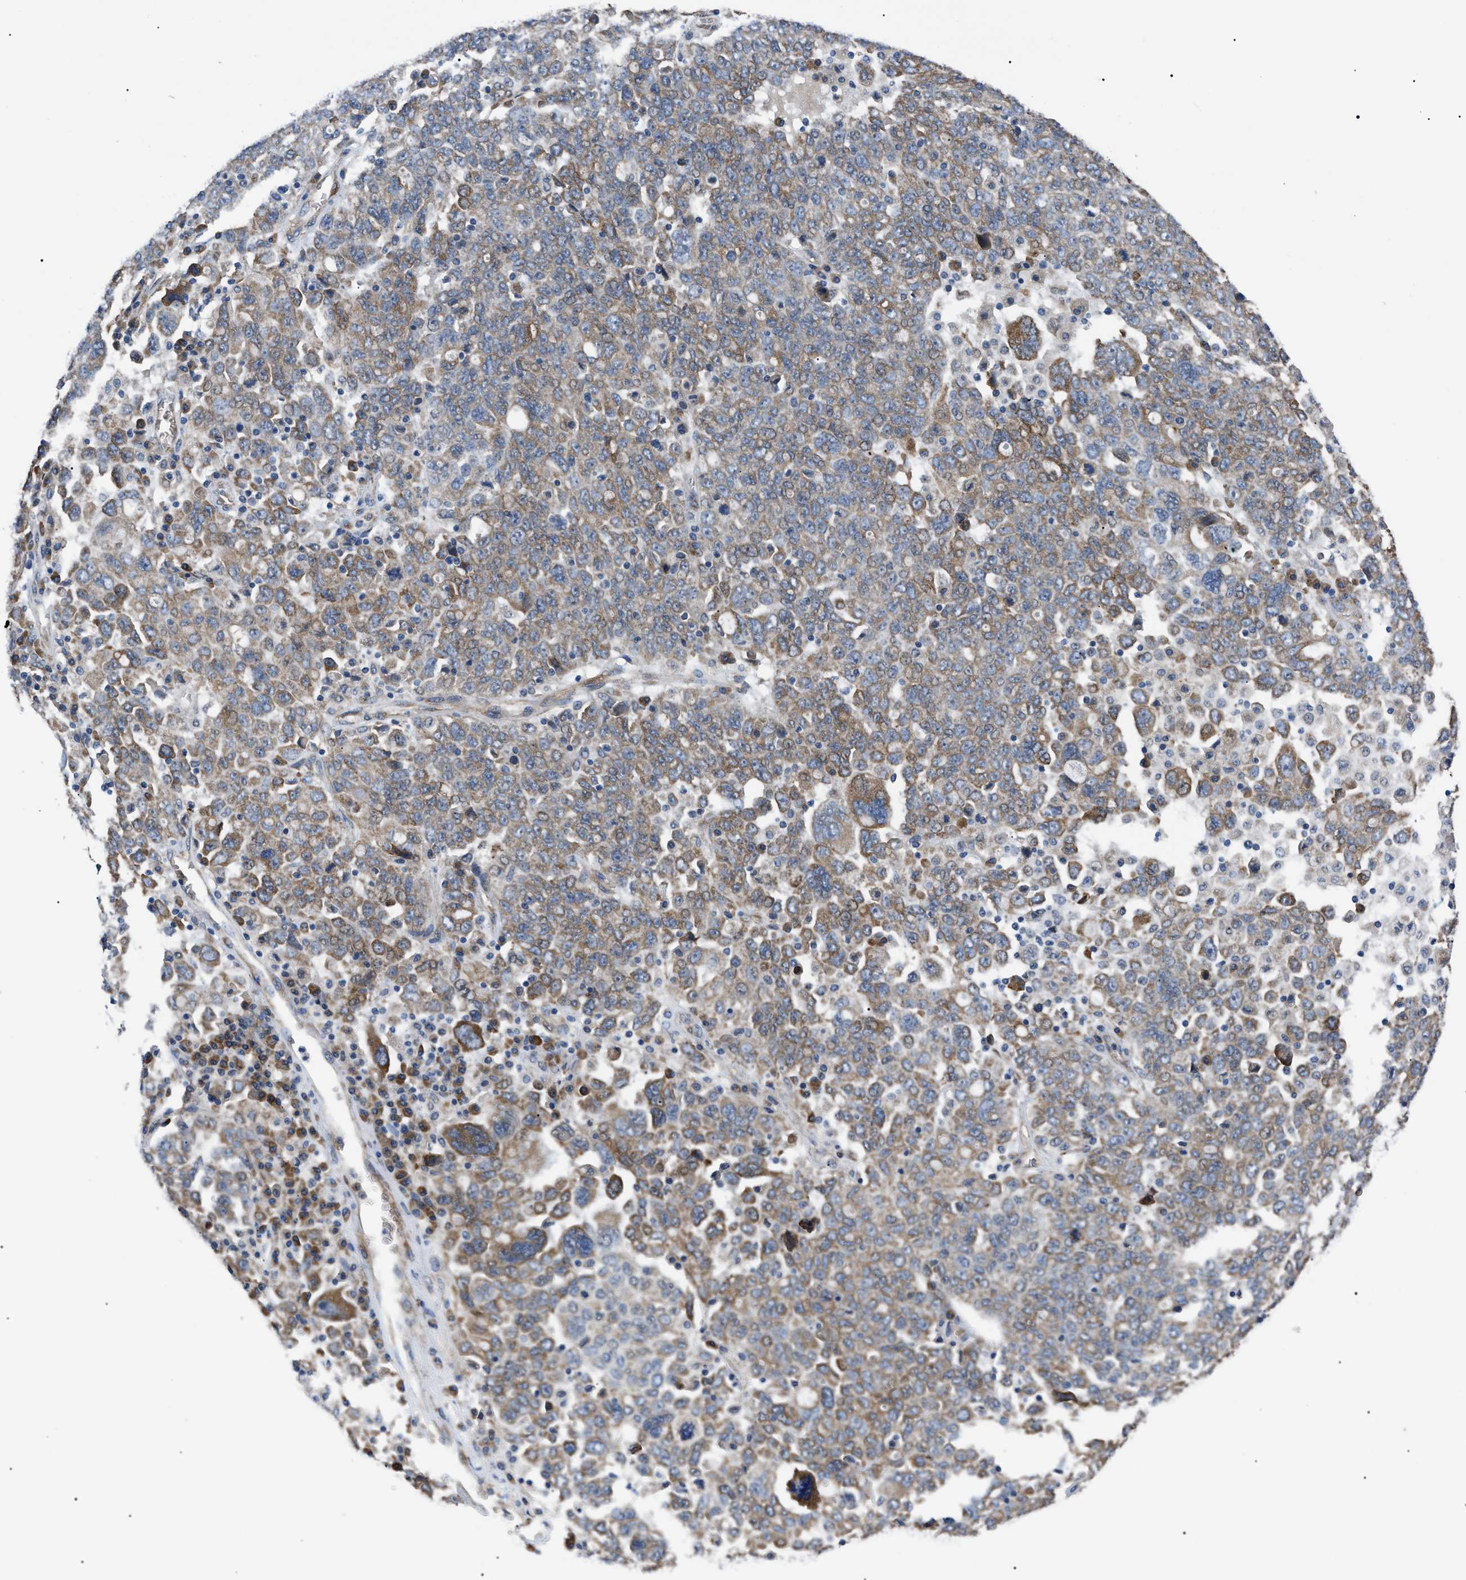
{"staining": {"intensity": "moderate", "quantity": "25%-75%", "location": "cytoplasmic/membranous"}, "tissue": "ovarian cancer", "cell_type": "Tumor cells", "image_type": "cancer", "snomed": [{"axis": "morphology", "description": "Carcinoma, endometroid"}, {"axis": "topography", "description": "Ovary"}], "caption": "This image shows immunohistochemistry (IHC) staining of ovarian cancer (endometroid carcinoma), with medium moderate cytoplasmic/membranous positivity in about 25%-75% of tumor cells.", "gene": "MYO10", "patient": {"sex": "female", "age": 62}}